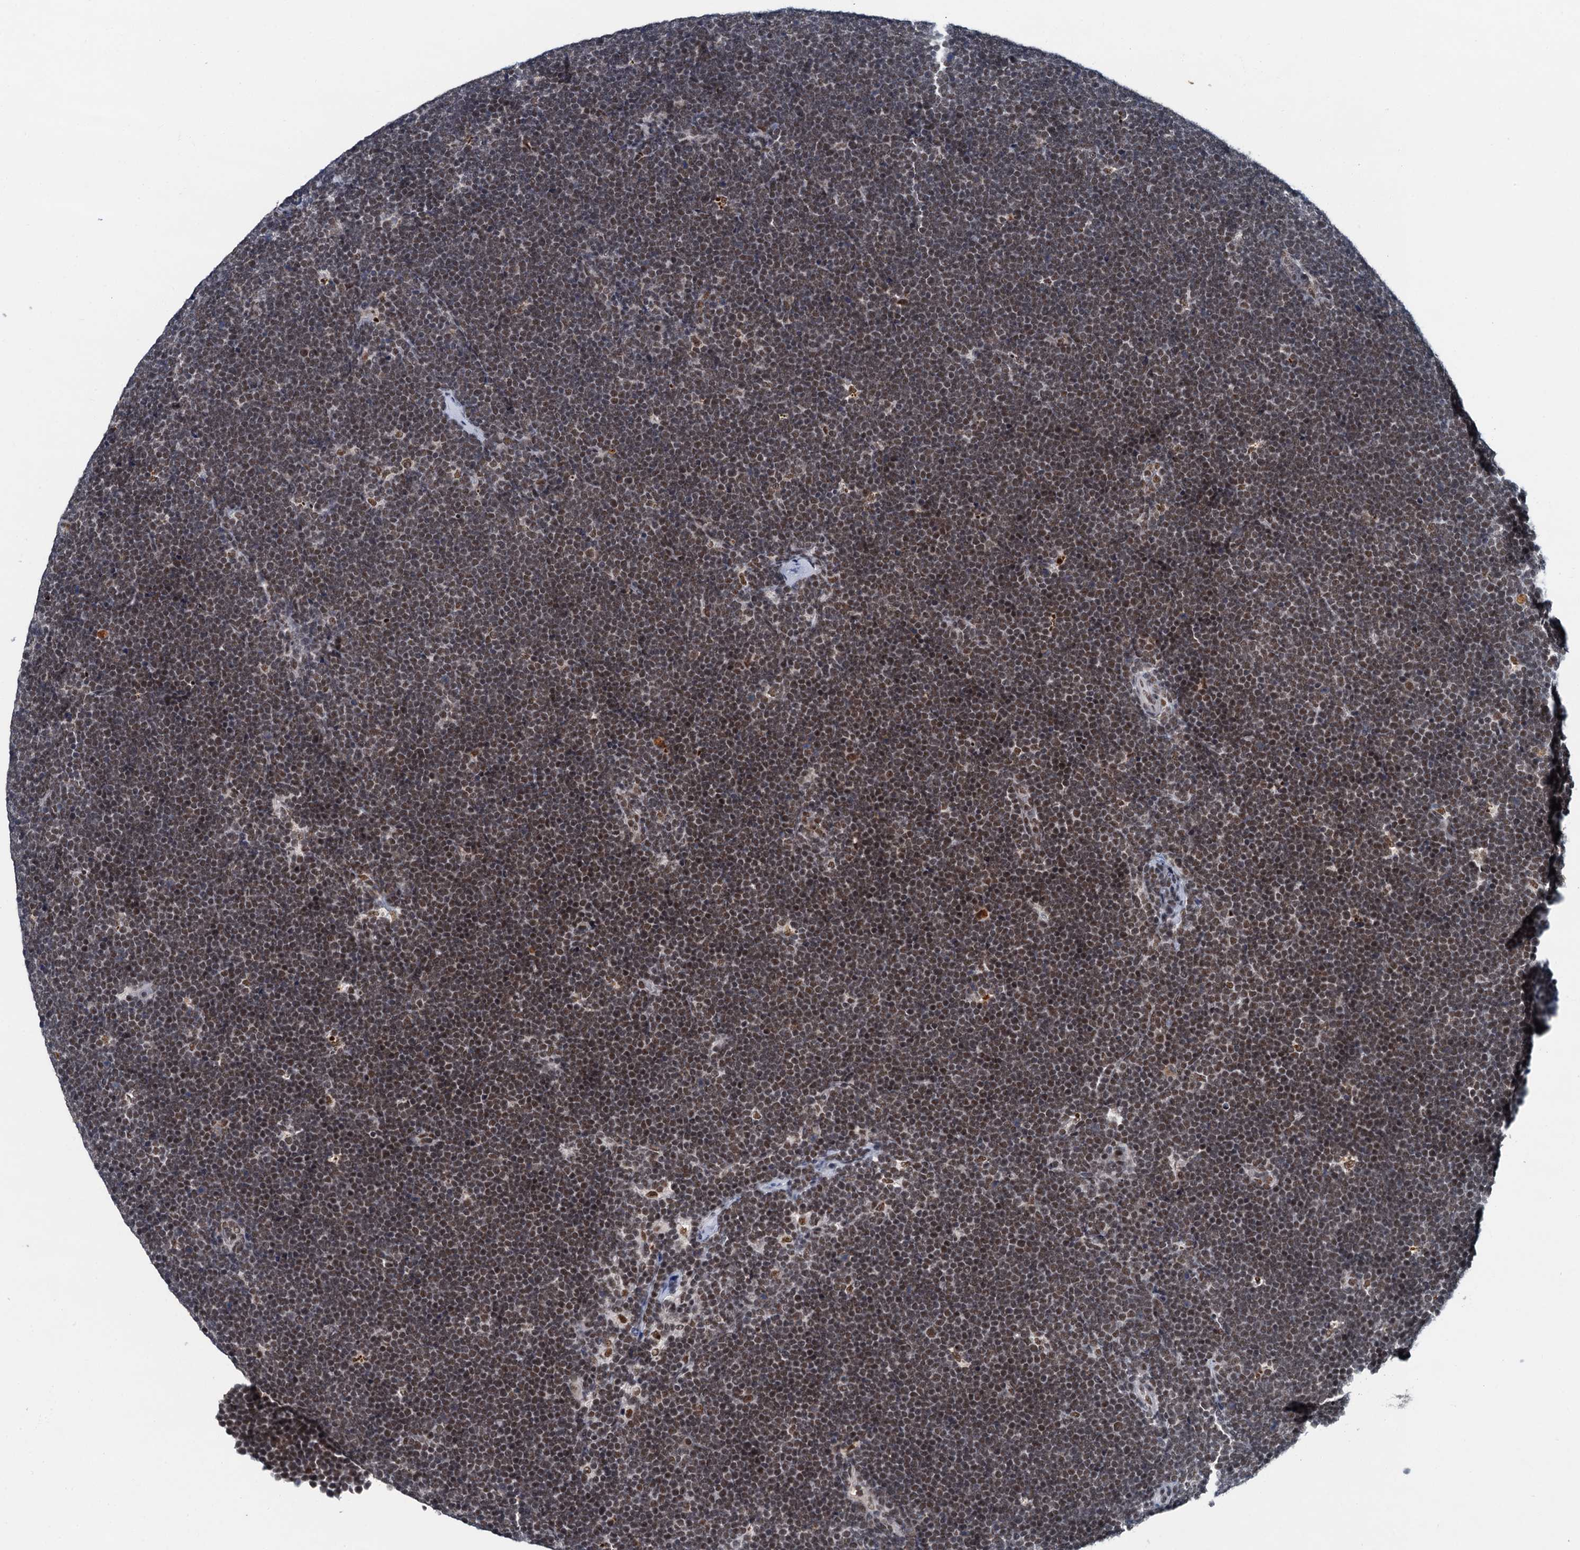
{"staining": {"intensity": "moderate", "quantity": ">75%", "location": "nuclear"}, "tissue": "lymphoma", "cell_type": "Tumor cells", "image_type": "cancer", "snomed": [{"axis": "morphology", "description": "Malignant lymphoma, non-Hodgkin's type, High grade"}, {"axis": "topography", "description": "Lymph node"}], "caption": "Immunohistochemistry image of human lymphoma stained for a protein (brown), which demonstrates medium levels of moderate nuclear expression in about >75% of tumor cells.", "gene": "SNRPD1", "patient": {"sex": "male", "age": 13}}